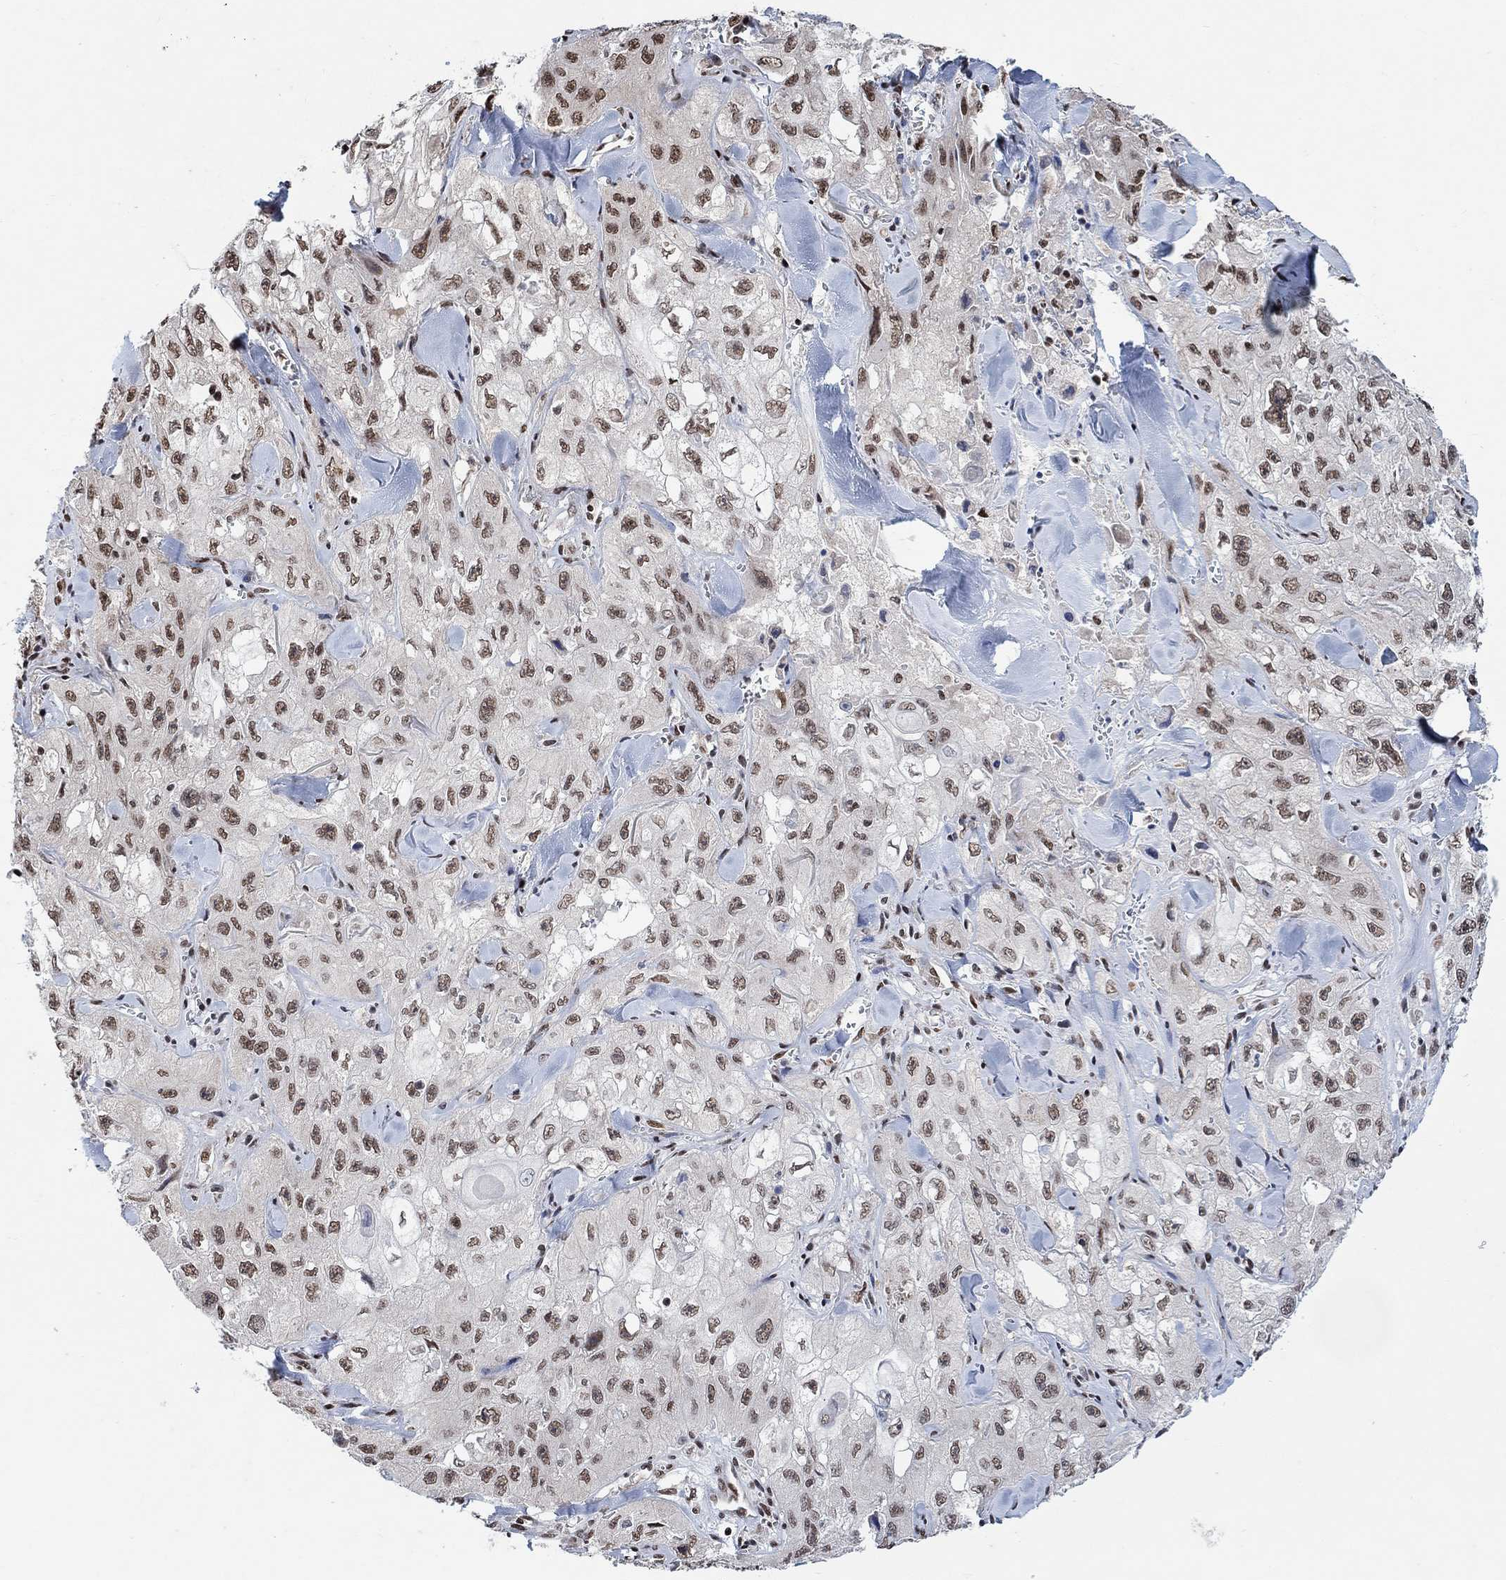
{"staining": {"intensity": "moderate", "quantity": ">75%", "location": "nuclear"}, "tissue": "skin cancer", "cell_type": "Tumor cells", "image_type": "cancer", "snomed": [{"axis": "morphology", "description": "Squamous cell carcinoma, NOS"}, {"axis": "topography", "description": "Skin"}, {"axis": "topography", "description": "Subcutis"}], "caption": "Skin cancer tissue reveals moderate nuclear staining in approximately >75% of tumor cells", "gene": "USP39", "patient": {"sex": "male", "age": 73}}